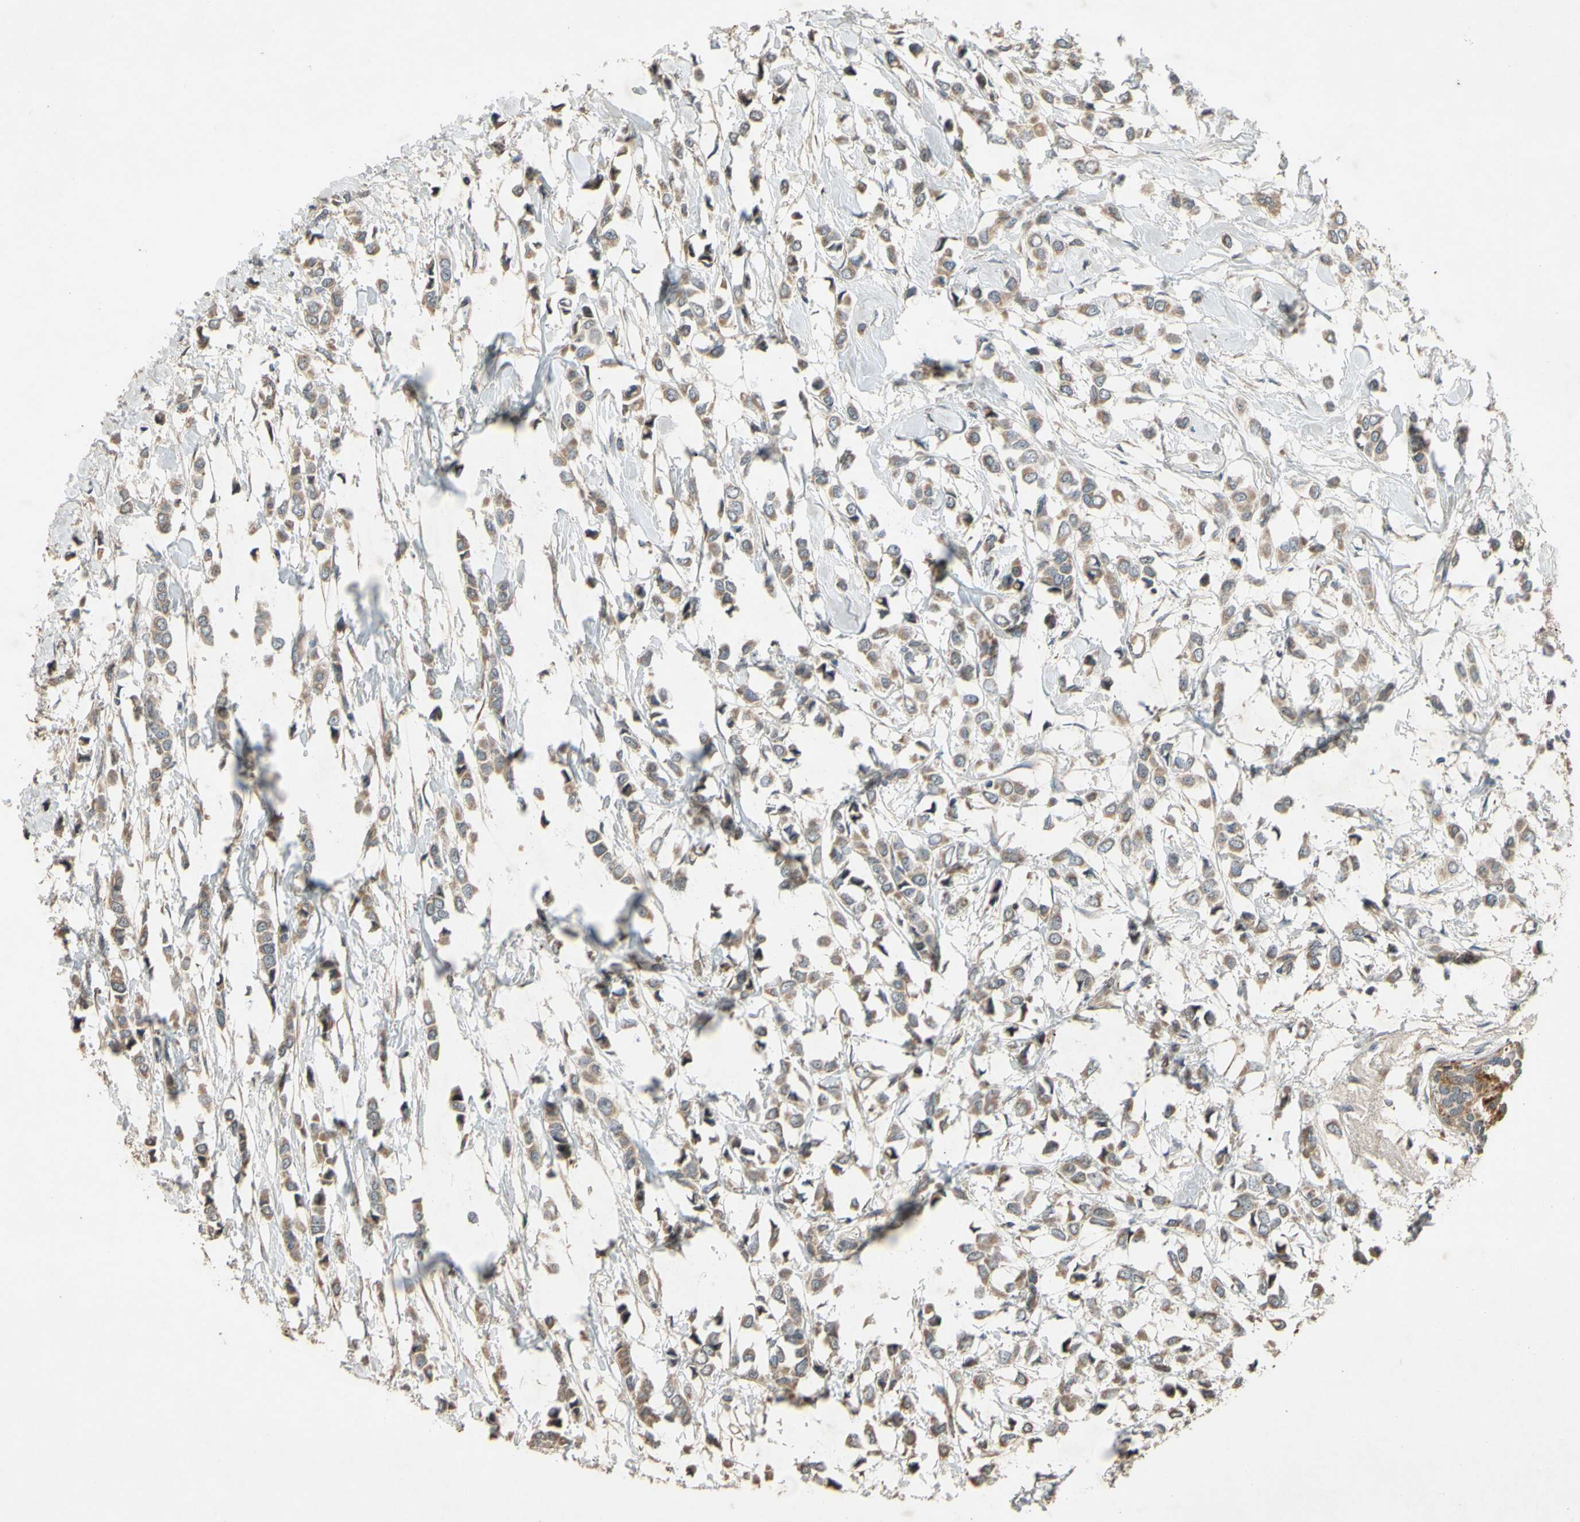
{"staining": {"intensity": "moderate", "quantity": ">75%", "location": "cytoplasmic/membranous"}, "tissue": "breast cancer", "cell_type": "Tumor cells", "image_type": "cancer", "snomed": [{"axis": "morphology", "description": "Lobular carcinoma"}, {"axis": "topography", "description": "Breast"}], "caption": "Tumor cells display medium levels of moderate cytoplasmic/membranous positivity in approximately >75% of cells in breast cancer (lobular carcinoma).", "gene": "PARD6A", "patient": {"sex": "female", "age": 51}}